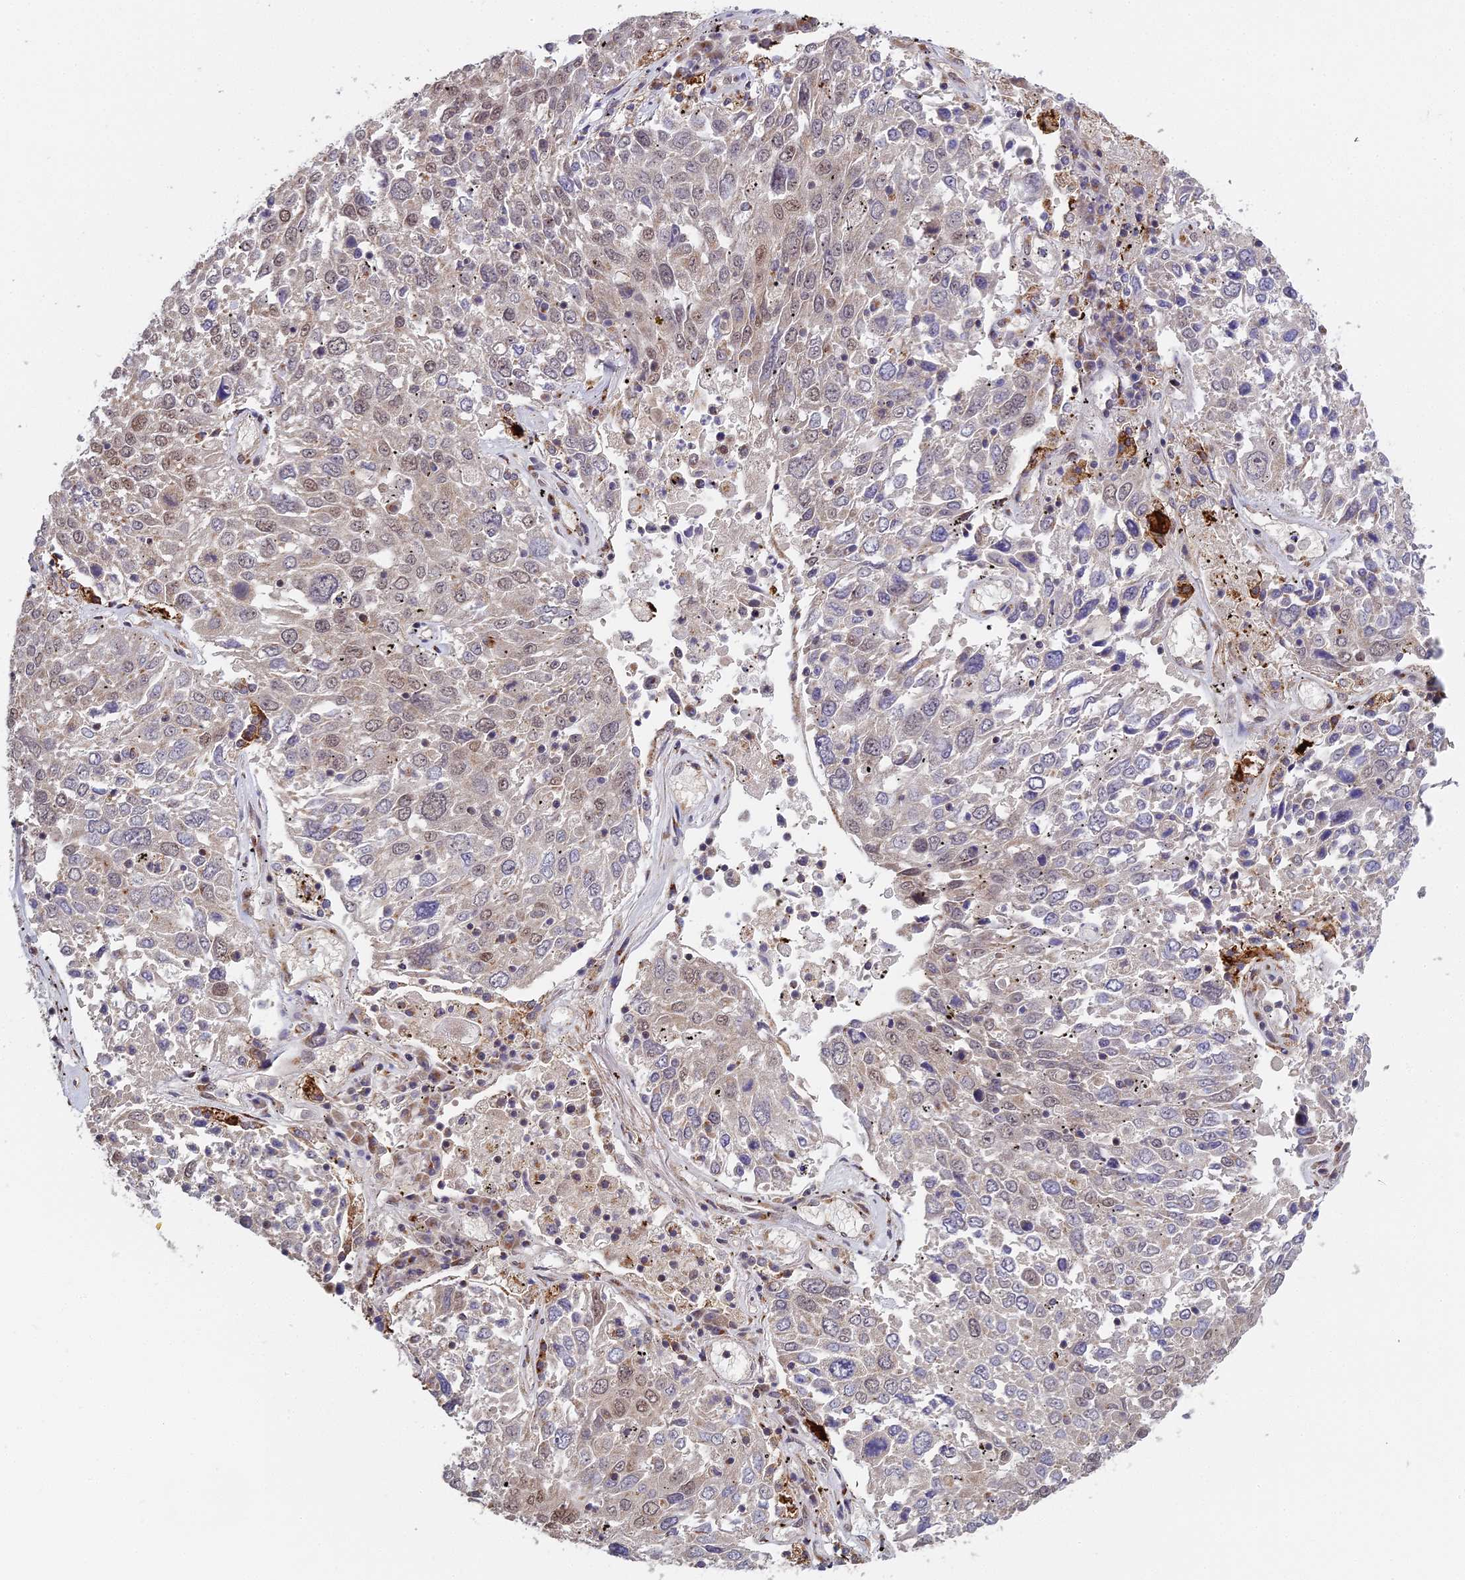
{"staining": {"intensity": "weak", "quantity": "<25%", "location": "nuclear"}, "tissue": "lung cancer", "cell_type": "Tumor cells", "image_type": "cancer", "snomed": [{"axis": "morphology", "description": "Squamous cell carcinoma, NOS"}, {"axis": "topography", "description": "Lung"}], "caption": "Human lung cancer (squamous cell carcinoma) stained for a protein using immunohistochemistry demonstrates no positivity in tumor cells.", "gene": "MEOX1", "patient": {"sex": "male", "age": 65}}